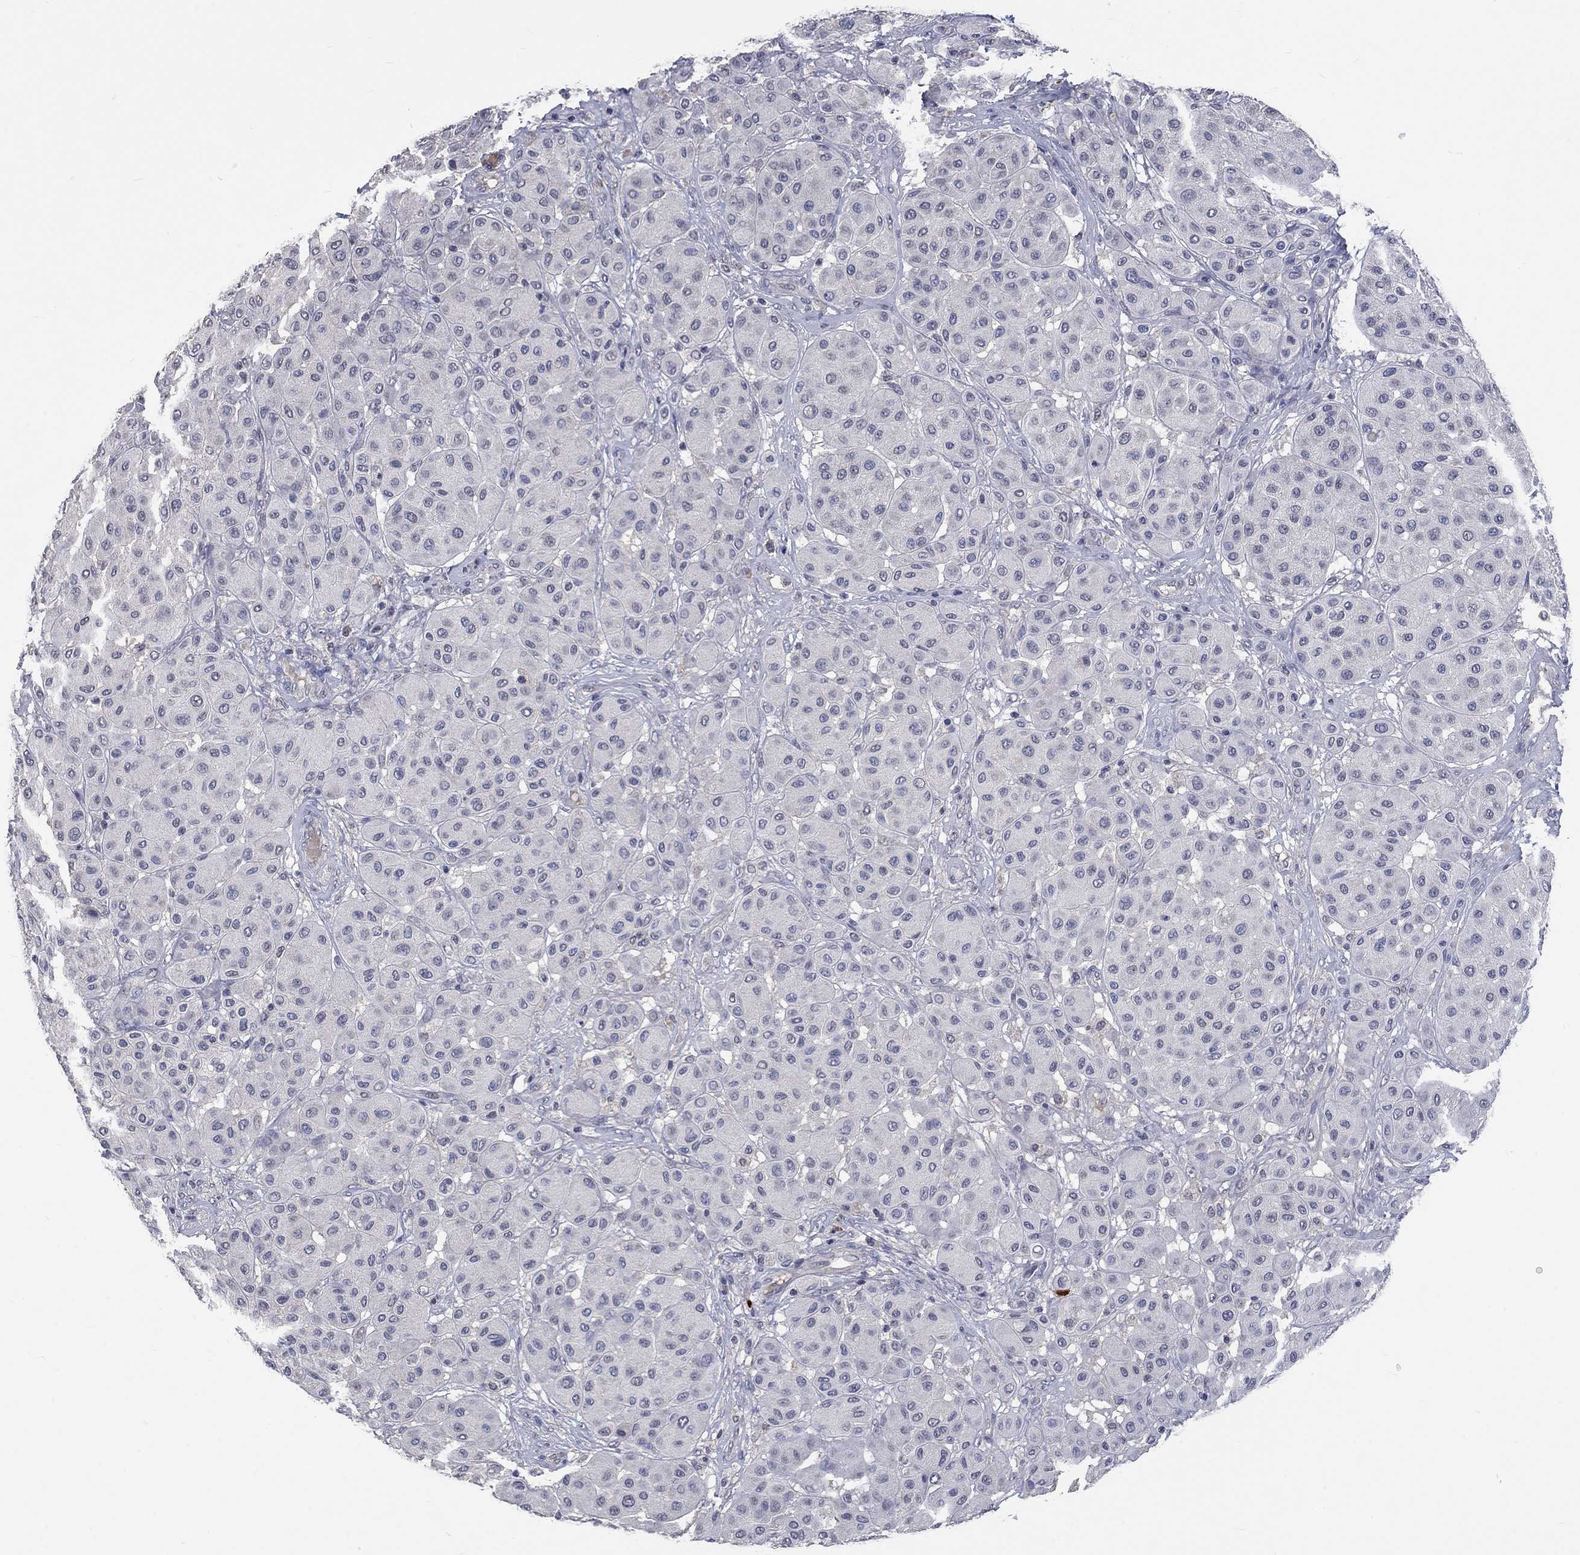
{"staining": {"intensity": "negative", "quantity": "none", "location": "none"}, "tissue": "melanoma", "cell_type": "Tumor cells", "image_type": "cancer", "snomed": [{"axis": "morphology", "description": "Malignant melanoma, Metastatic site"}, {"axis": "topography", "description": "Smooth muscle"}], "caption": "Immunohistochemistry (IHC) histopathology image of malignant melanoma (metastatic site) stained for a protein (brown), which exhibits no expression in tumor cells.", "gene": "ZBTB18", "patient": {"sex": "male", "age": 41}}